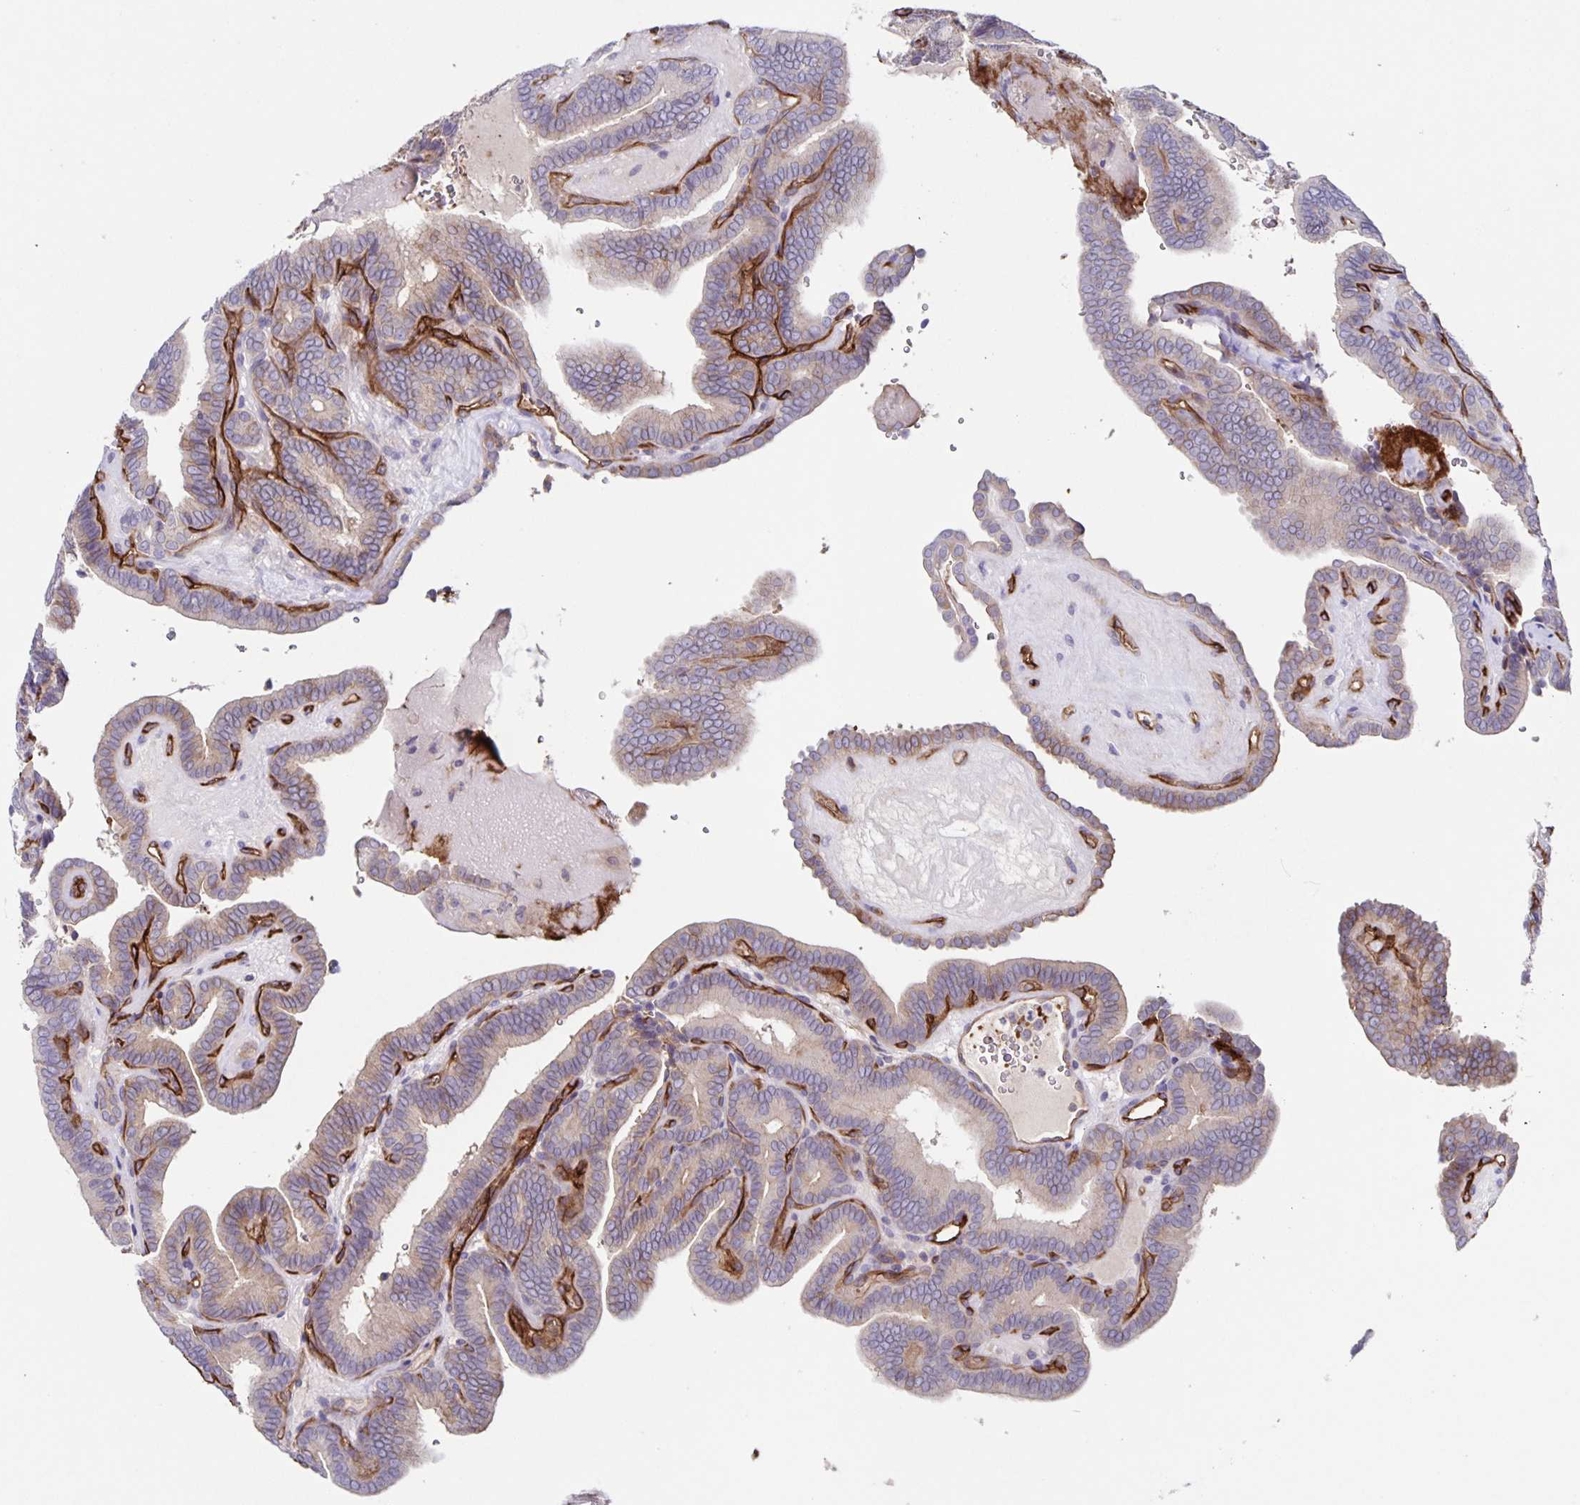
{"staining": {"intensity": "weak", "quantity": "<25%", "location": "cytoplasmic/membranous"}, "tissue": "thyroid cancer", "cell_type": "Tumor cells", "image_type": "cancer", "snomed": [{"axis": "morphology", "description": "Papillary adenocarcinoma, NOS"}, {"axis": "topography", "description": "Thyroid gland"}], "caption": "This is a micrograph of immunohistochemistry (IHC) staining of thyroid cancer, which shows no expression in tumor cells. (DAB IHC visualized using brightfield microscopy, high magnification).", "gene": "ITGA2", "patient": {"sex": "female", "age": 21}}